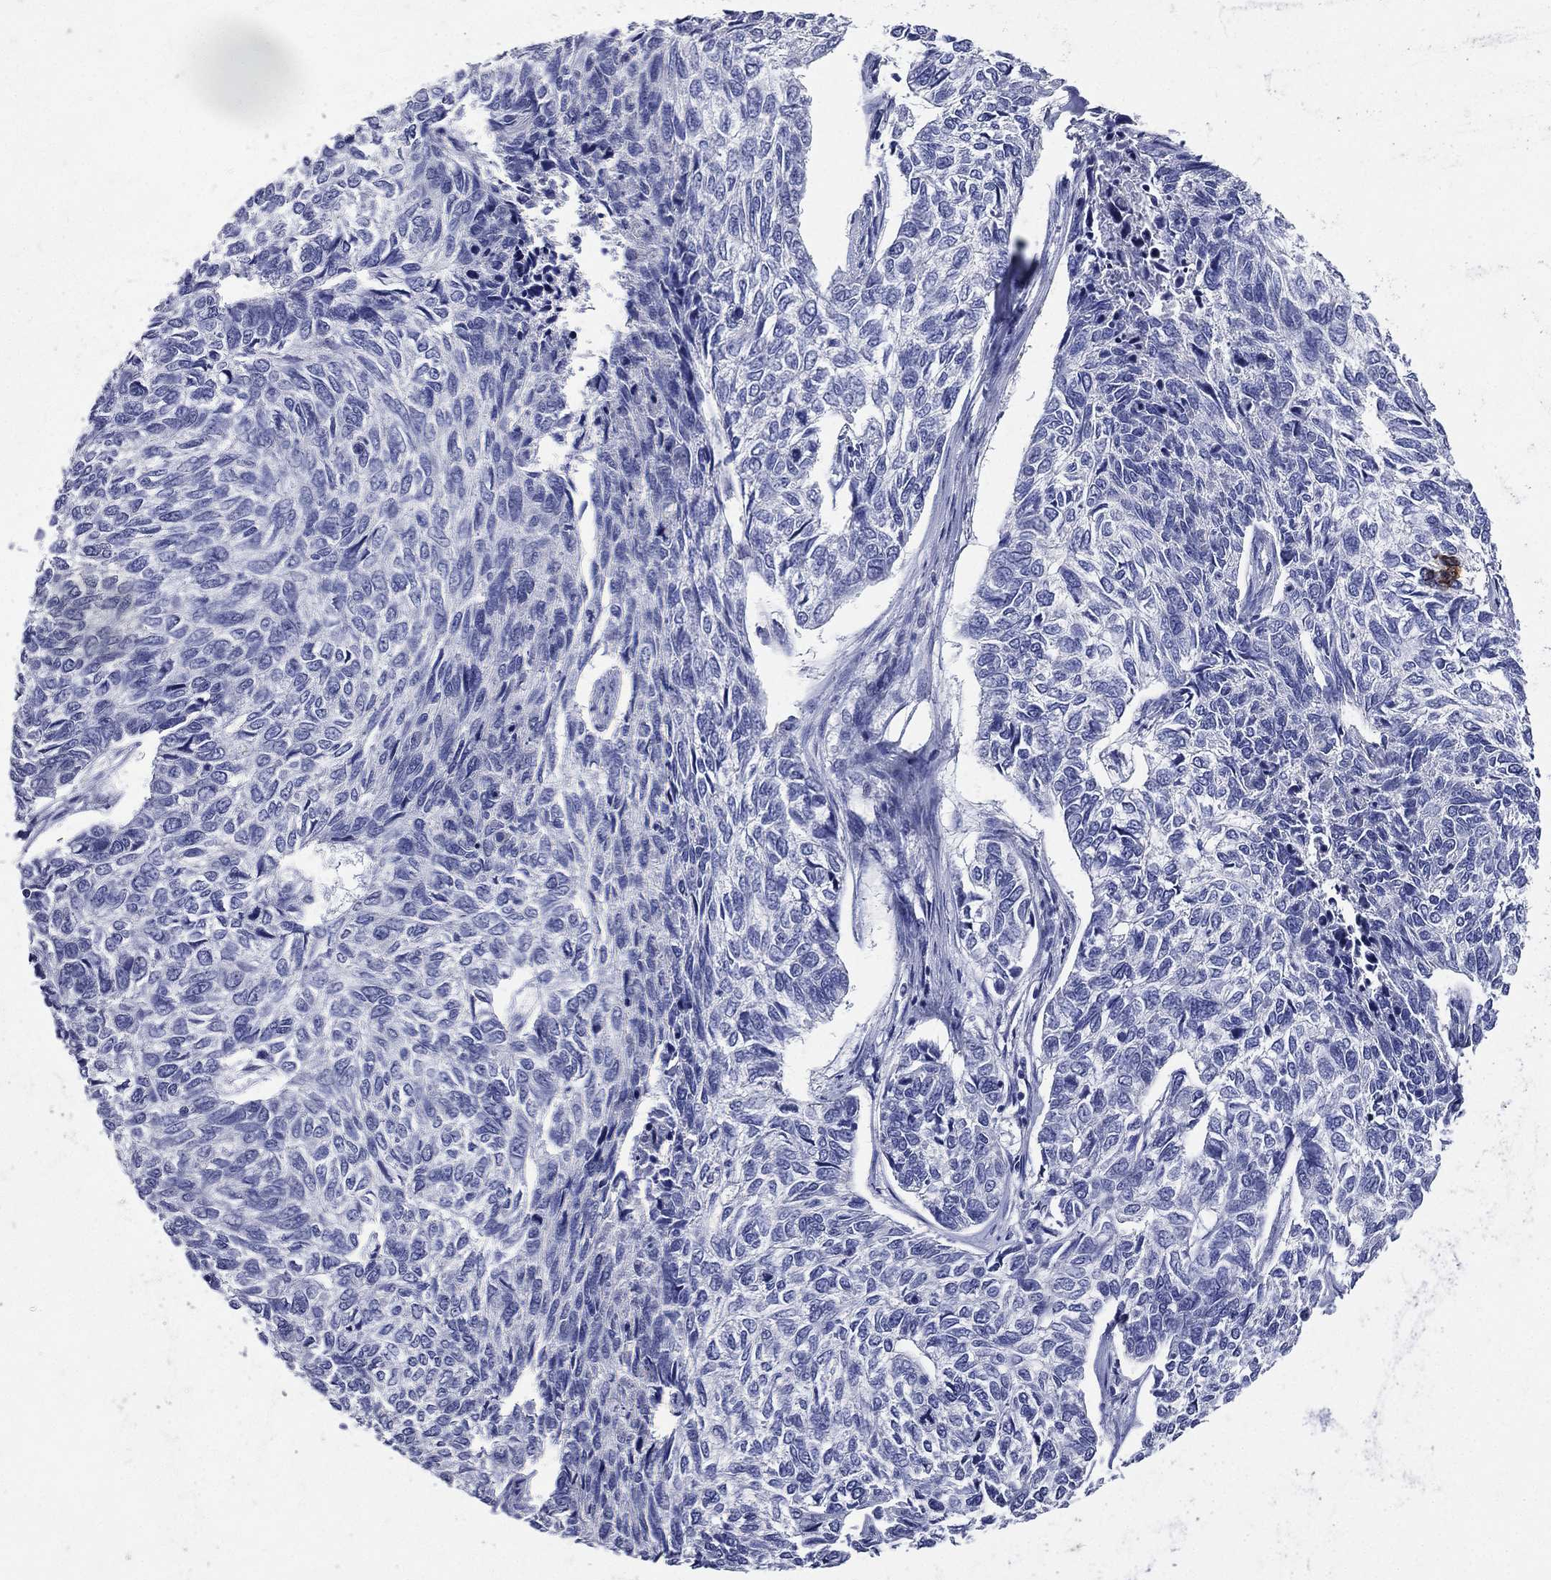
{"staining": {"intensity": "negative", "quantity": "none", "location": "none"}, "tissue": "skin cancer", "cell_type": "Tumor cells", "image_type": "cancer", "snomed": [{"axis": "morphology", "description": "Basal cell carcinoma"}, {"axis": "topography", "description": "Skin"}], "caption": "Tumor cells are negative for brown protein staining in skin basal cell carcinoma. (DAB (3,3'-diaminobenzidine) IHC with hematoxylin counter stain).", "gene": "TGM1", "patient": {"sex": "female", "age": 65}}